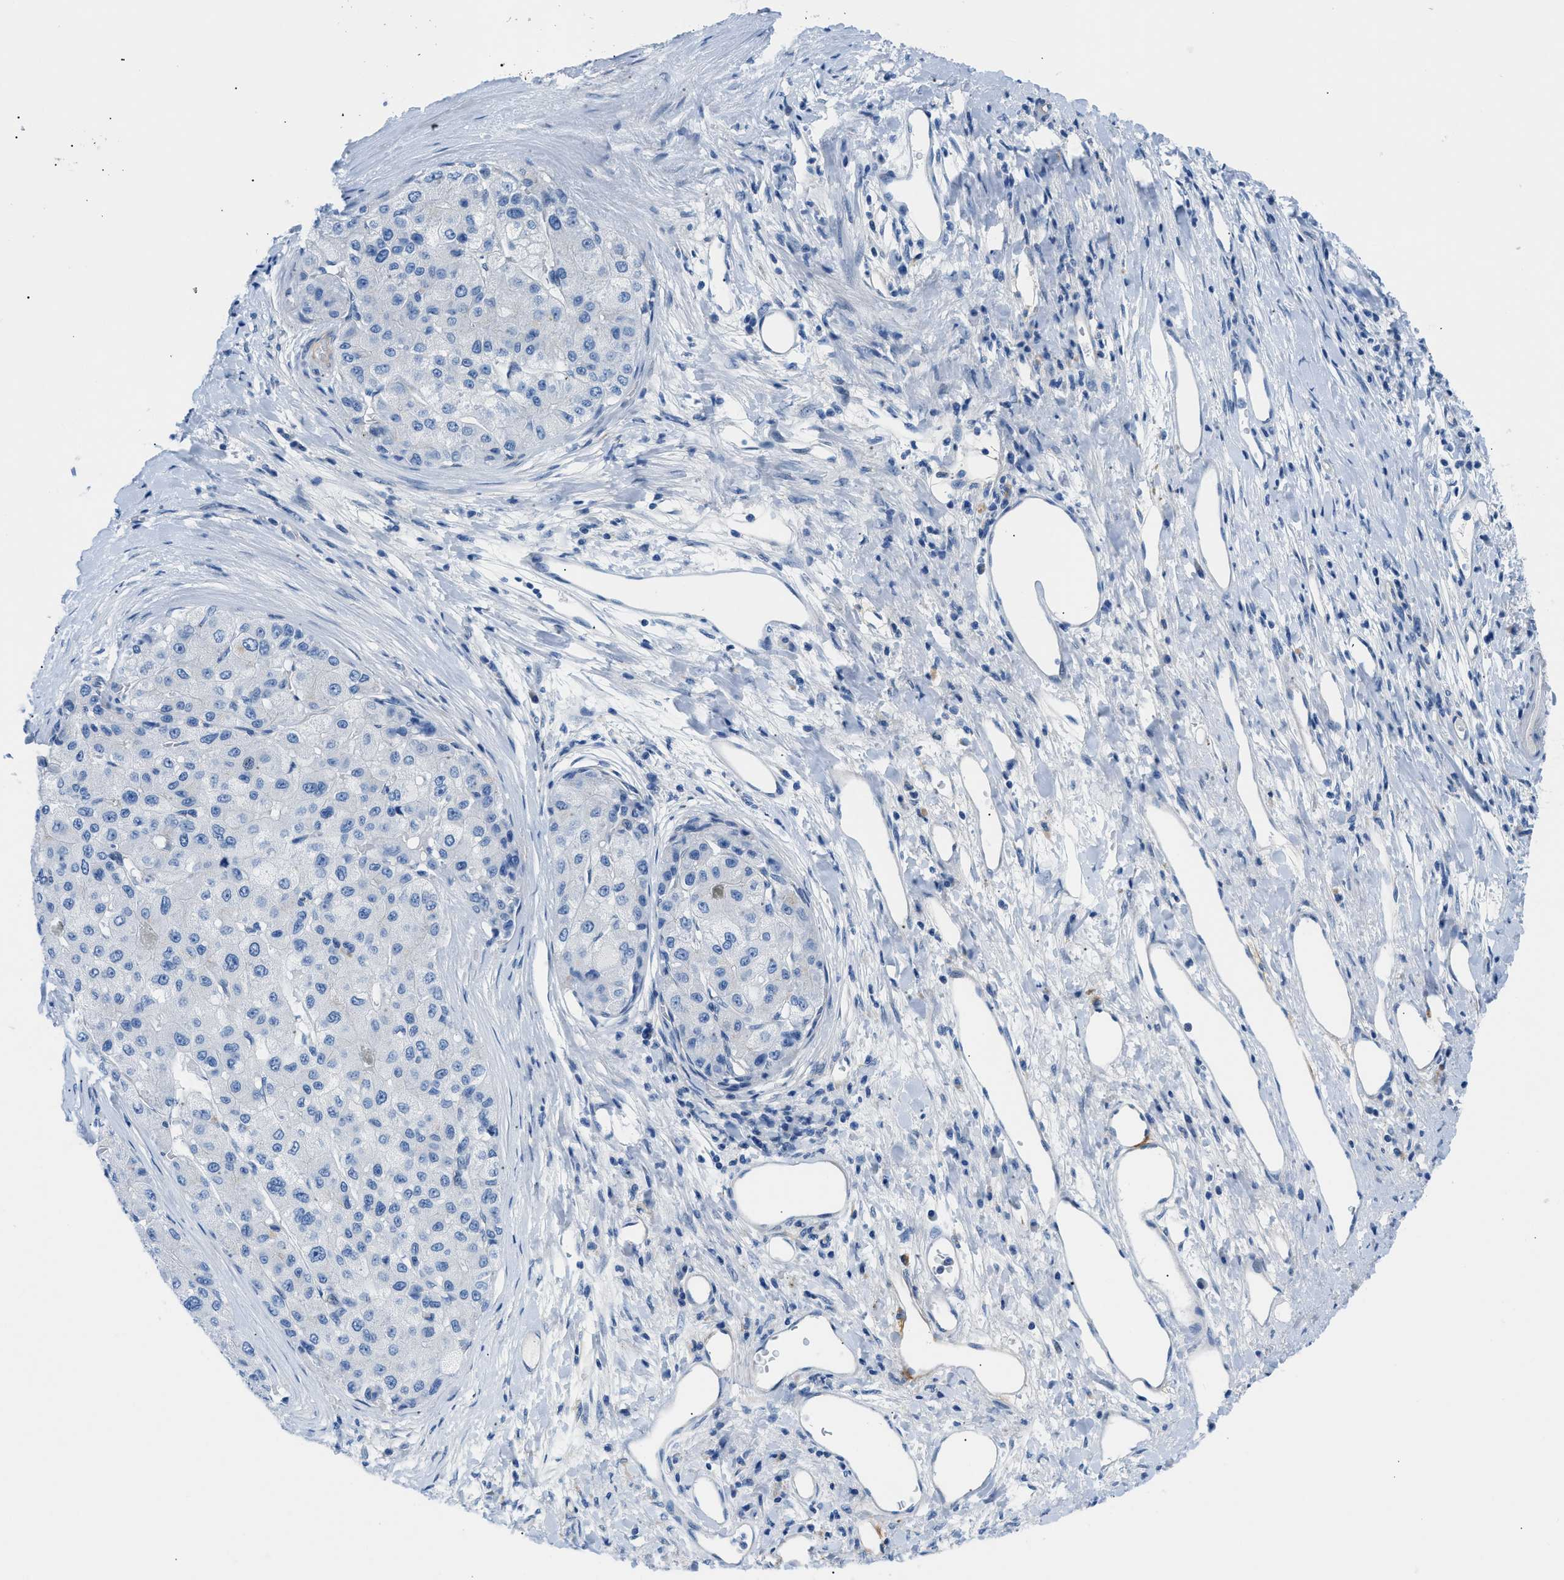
{"staining": {"intensity": "negative", "quantity": "none", "location": "none"}, "tissue": "liver cancer", "cell_type": "Tumor cells", "image_type": "cancer", "snomed": [{"axis": "morphology", "description": "Carcinoma, Hepatocellular, NOS"}, {"axis": "topography", "description": "Liver"}], "caption": "Image shows no protein positivity in tumor cells of liver cancer (hepatocellular carcinoma) tissue.", "gene": "FDCSP", "patient": {"sex": "male", "age": 80}}